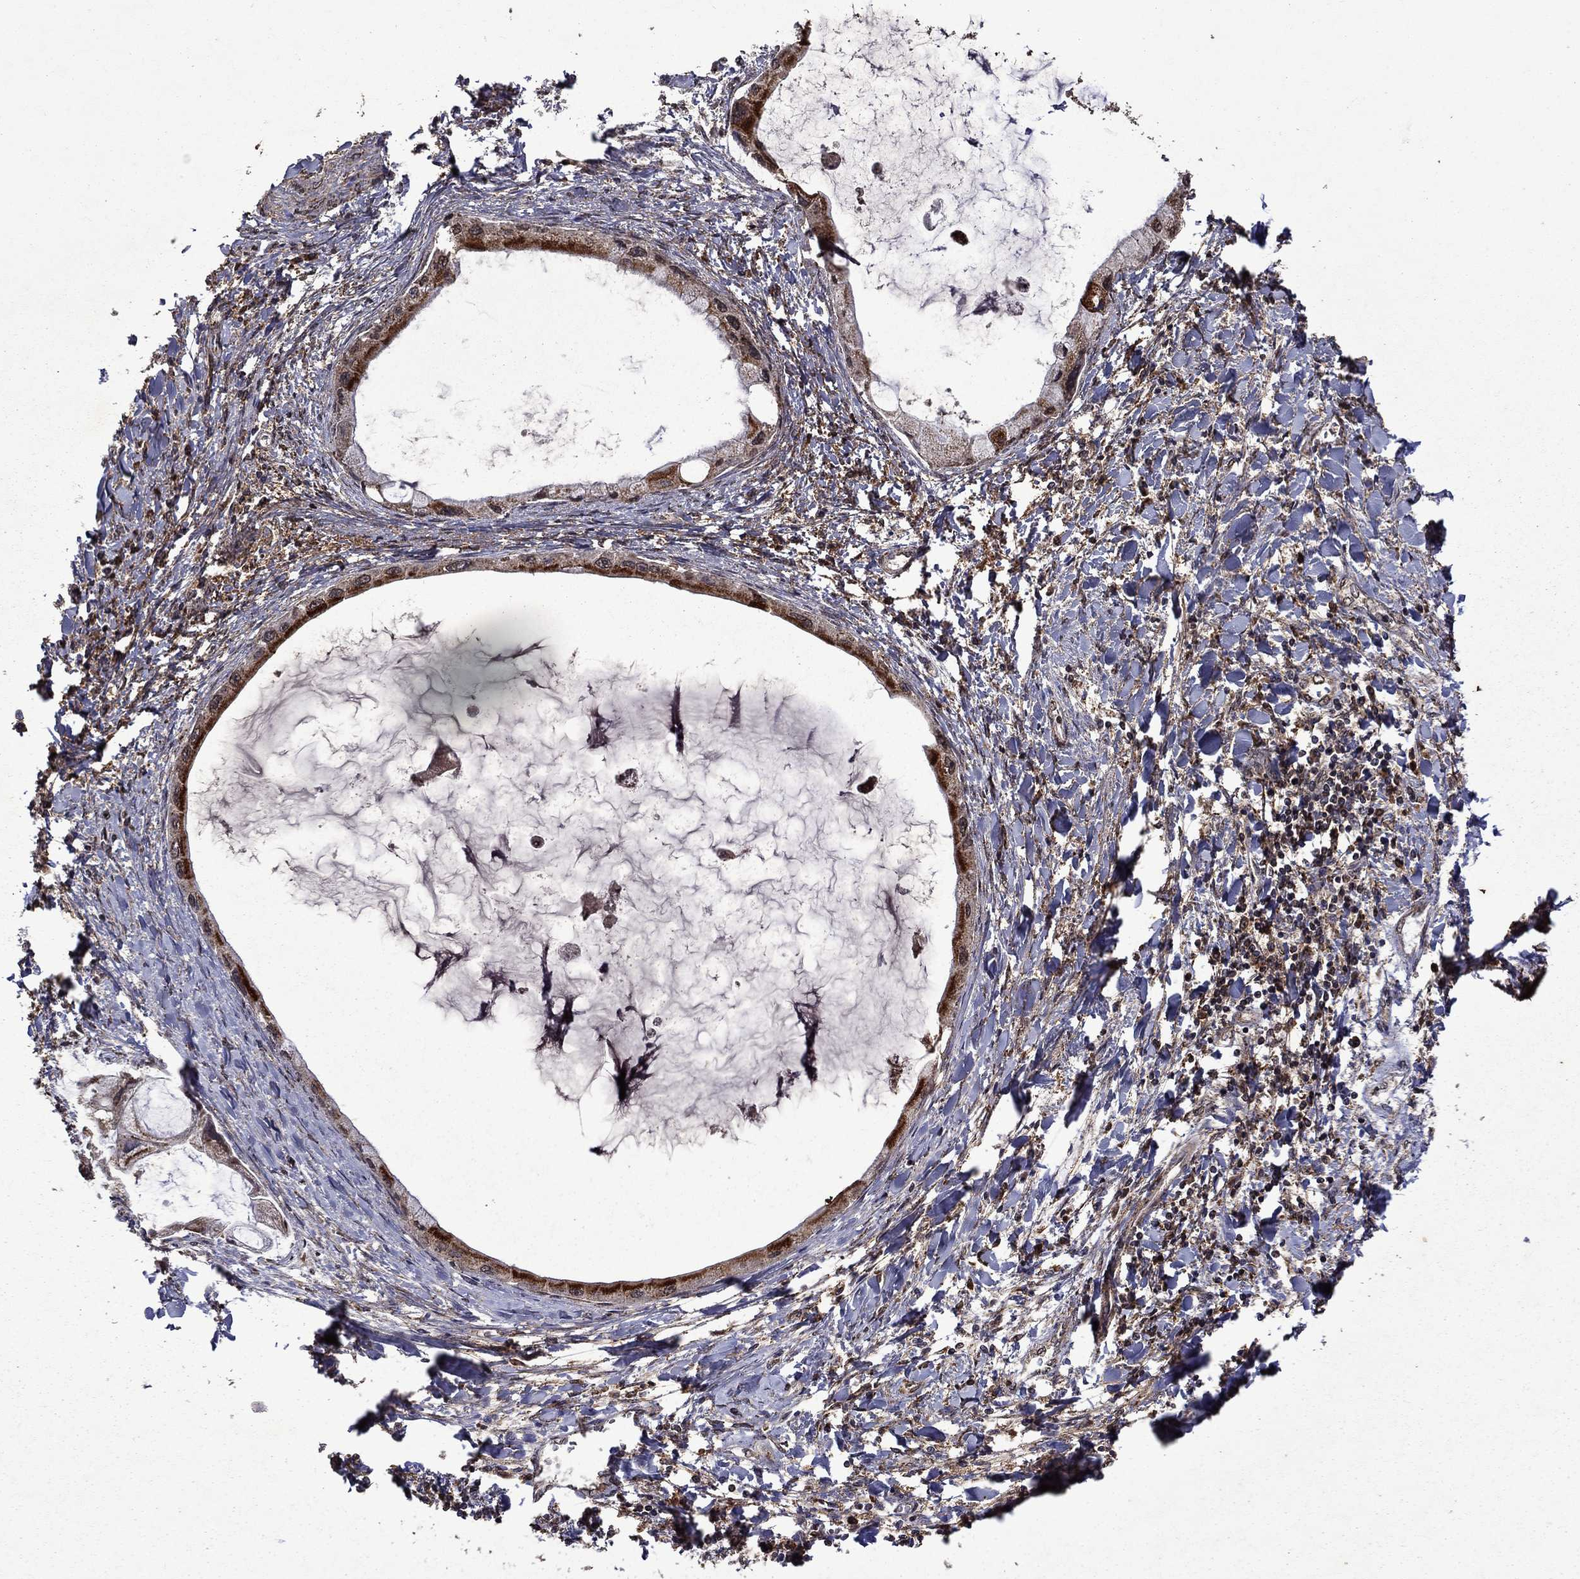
{"staining": {"intensity": "strong", "quantity": ">75%", "location": "cytoplasmic/membranous"}, "tissue": "liver cancer", "cell_type": "Tumor cells", "image_type": "cancer", "snomed": [{"axis": "morphology", "description": "Cholangiocarcinoma"}, {"axis": "topography", "description": "Liver"}], "caption": "The micrograph shows immunohistochemical staining of liver cancer. There is strong cytoplasmic/membranous staining is present in approximately >75% of tumor cells. (Brightfield microscopy of DAB IHC at high magnification).", "gene": "ITM2B", "patient": {"sex": "male", "age": 50}}